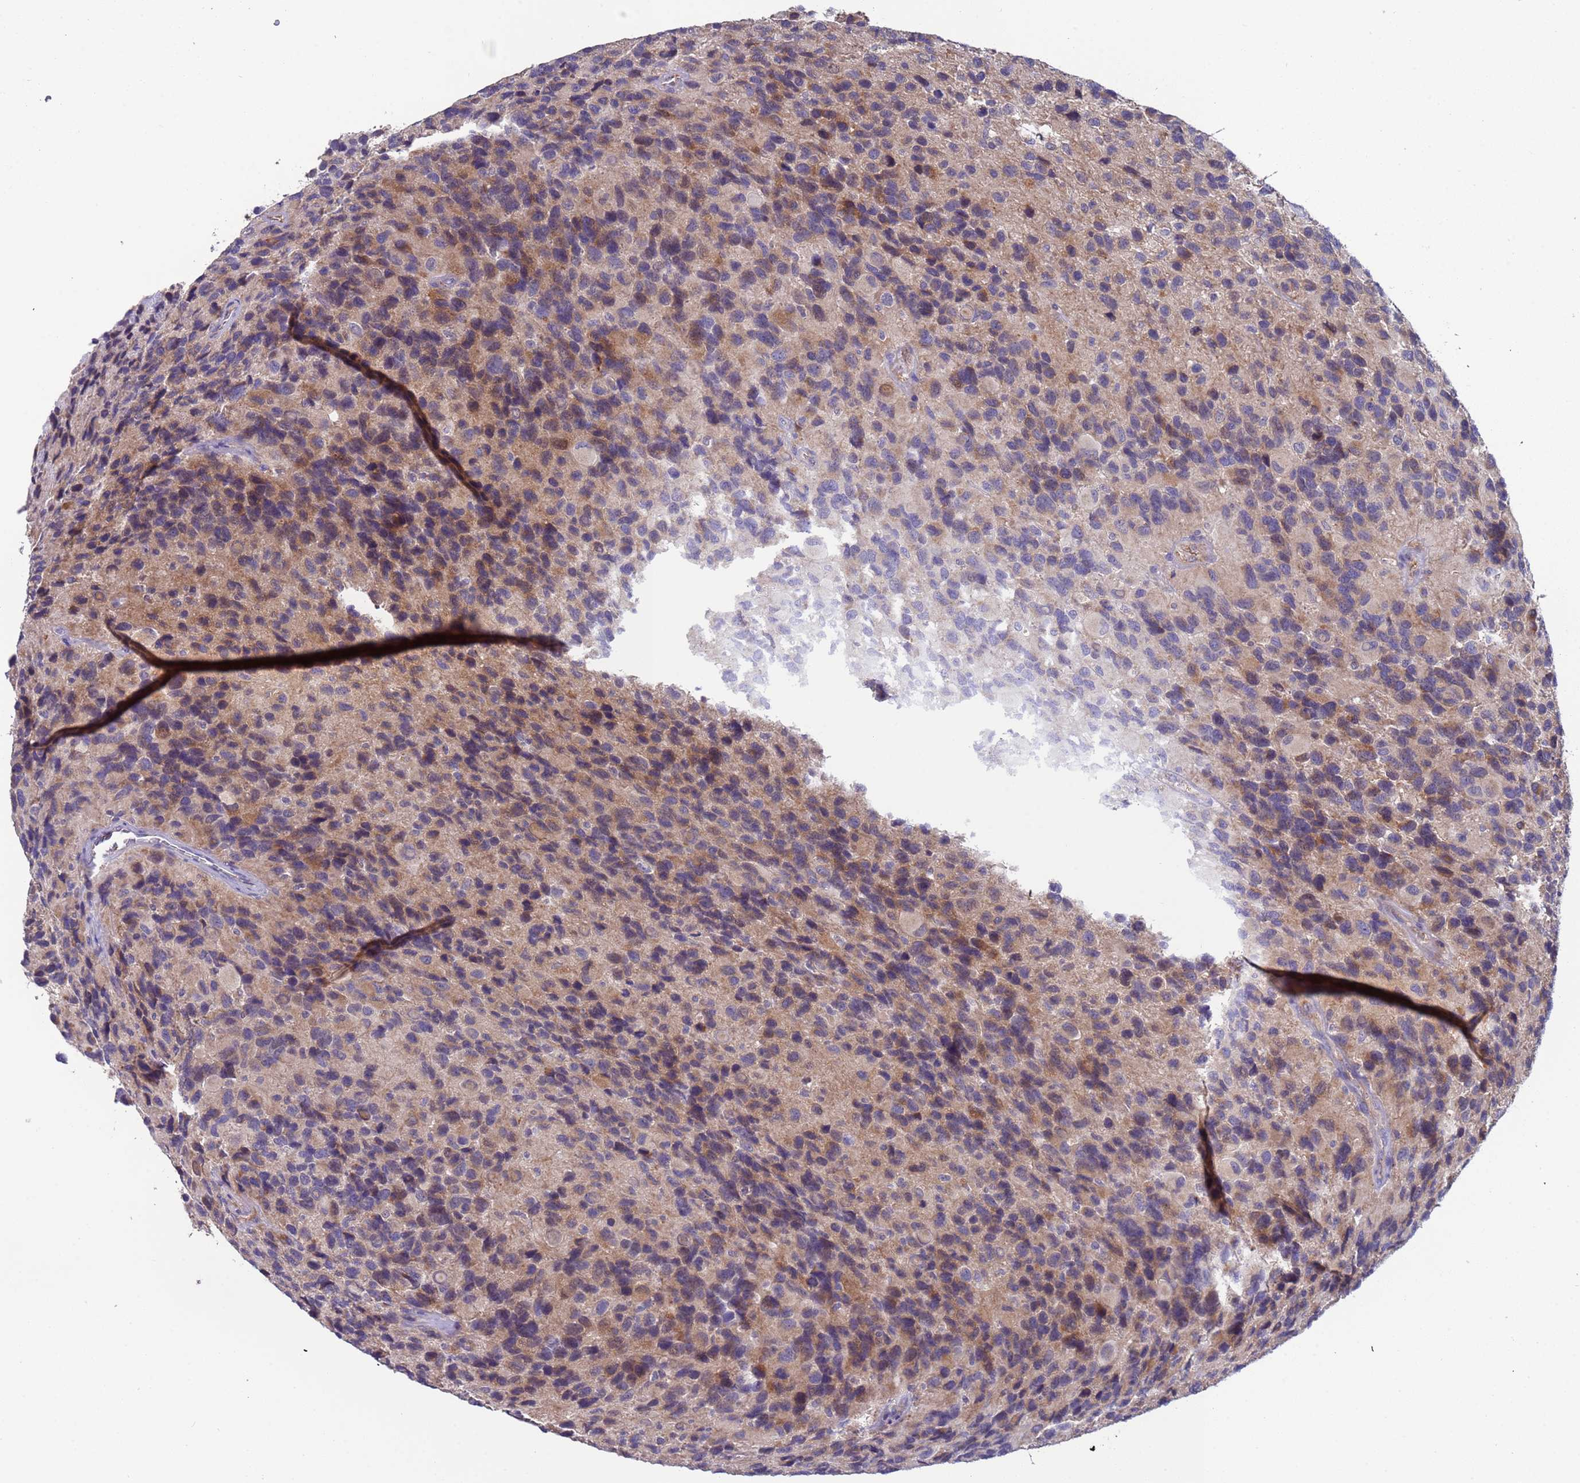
{"staining": {"intensity": "moderate", "quantity": "<25%", "location": "cytoplasmic/membranous"}, "tissue": "glioma", "cell_type": "Tumor cells", "image_type": "cancer", "snomed": [{"axis": "morphology", "description": "Glioma, malignant, High grade"}, {"axis": "topography", "description": "Brain"}], "caption": "Tumor cells demonstrate low levels of moderate cytoplasmic/membranous positivity in approximately <25% of cells in human malignant glioma (high-grade). (DAB IHC with brightfield microscopy, high magnification).", "gene": "ZNF248", "patient": {"sex": "male", "age": 77}}